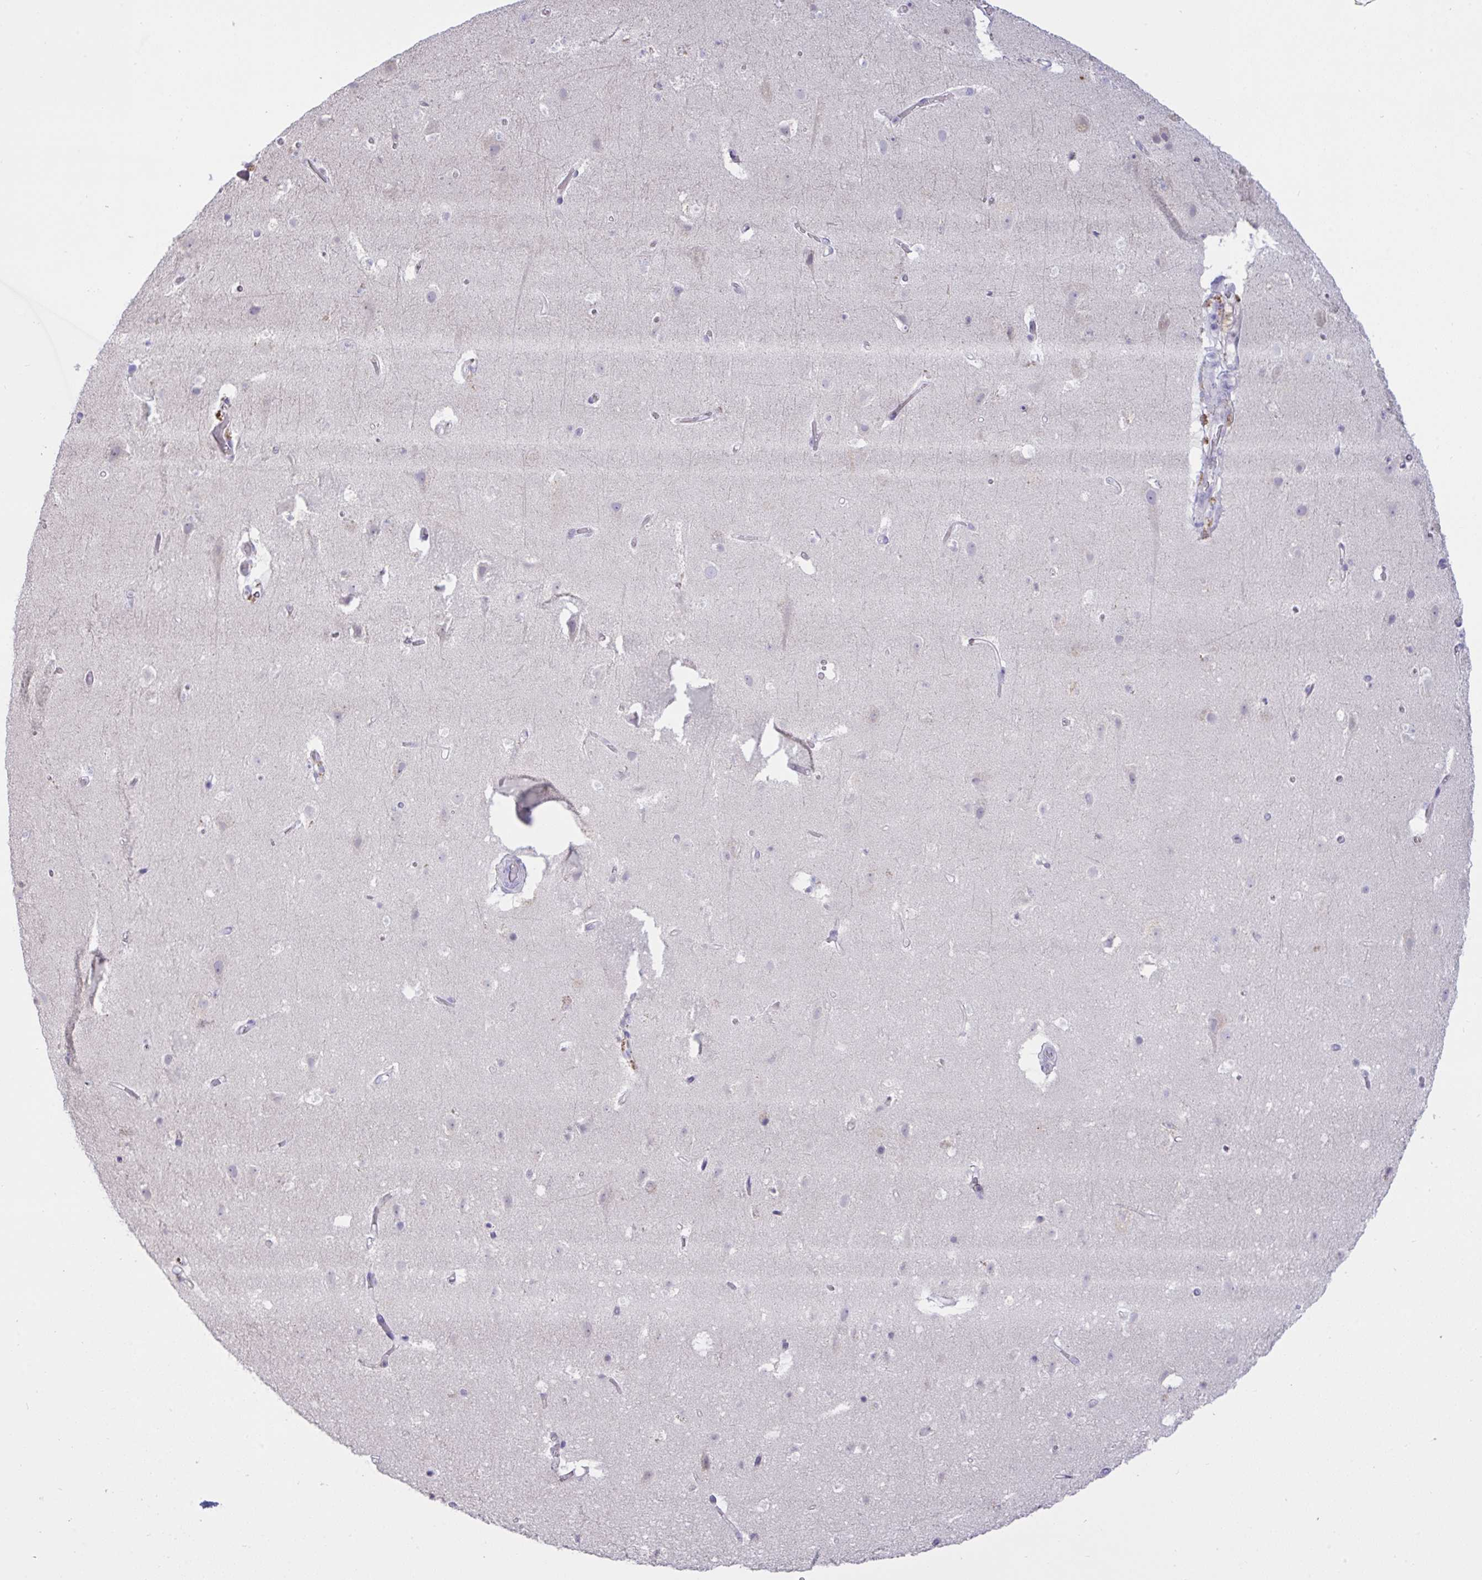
{"staining": {"intensity": "negative", "quantity": "none", "location": "none"}, "tissue": "cerebral cortex", "cell_type": "Endothelial cells", "image_type": "normal", "snomed": [{"axis": "morphology", "description": "Normal tissue, NOS"}, {"axis": "topography", "description": "Cerebral cortex"}], "caption": "Immunohistochemical staining of unremarkable human cerebral cortex reveals no significant positivity in endothelial cells.", "gene": "TMEM41A", "patient": {"sex": "female", "age": 42}}